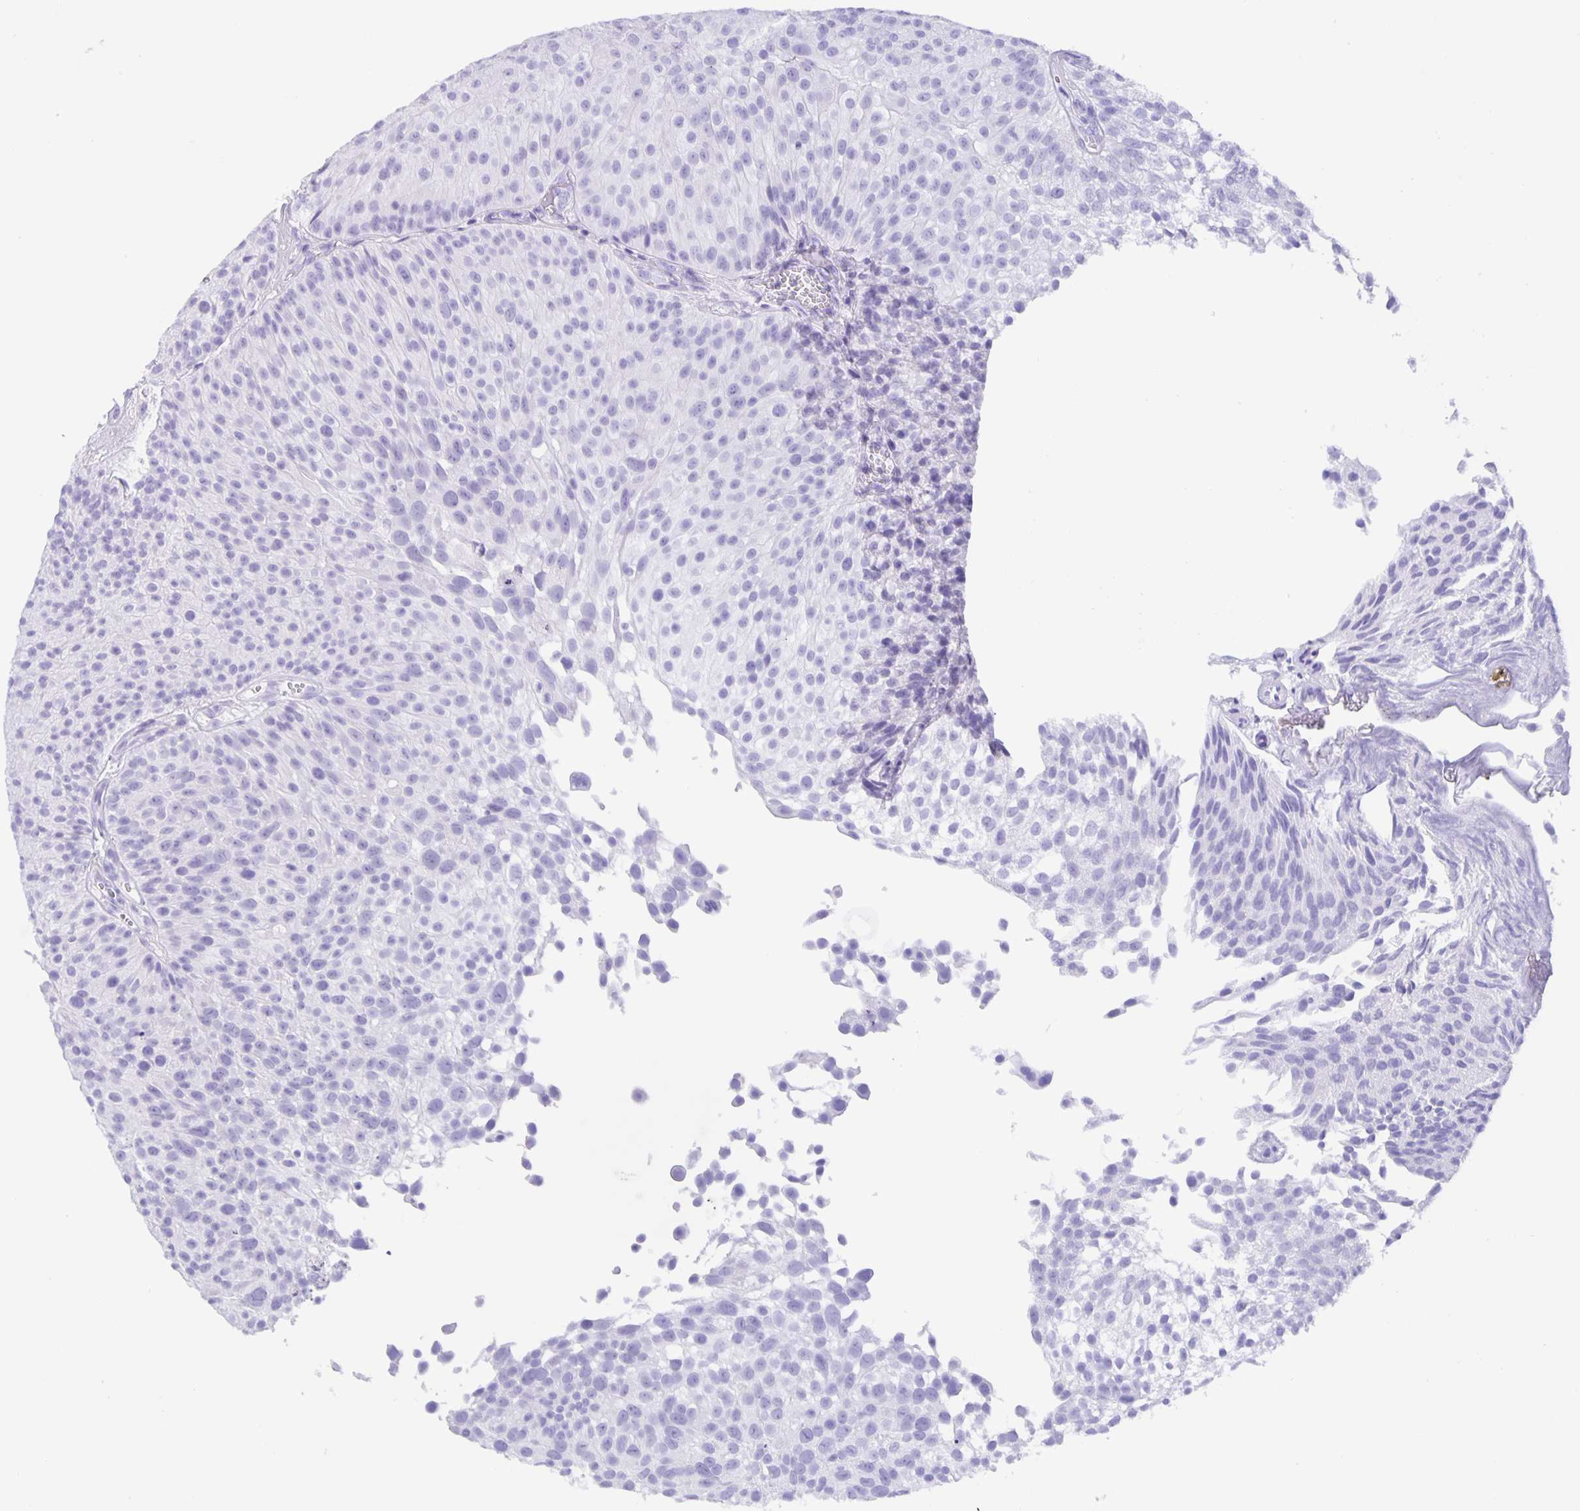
{"staining": {"intensity": "negative", "quantity": "none", "location": "none"}, "tissue": "urothelial cancer", "cell_type": "Tumor cells", "image_type": "cancer", "snomed": [{"axis": "morphology", "description": "Urothelial carcinoma, Low grade"}, {"axis": "topography", "description": "Urinary bladder"}], "caption": "Histopathology image shows no significant protein expression in tumor cells of urothelial carcinoma (low-grade). (IHC, brightfield microscopy, high magnification).", "gene": "GUCA2A", "patient": {"sex": "male", "age": 70}}